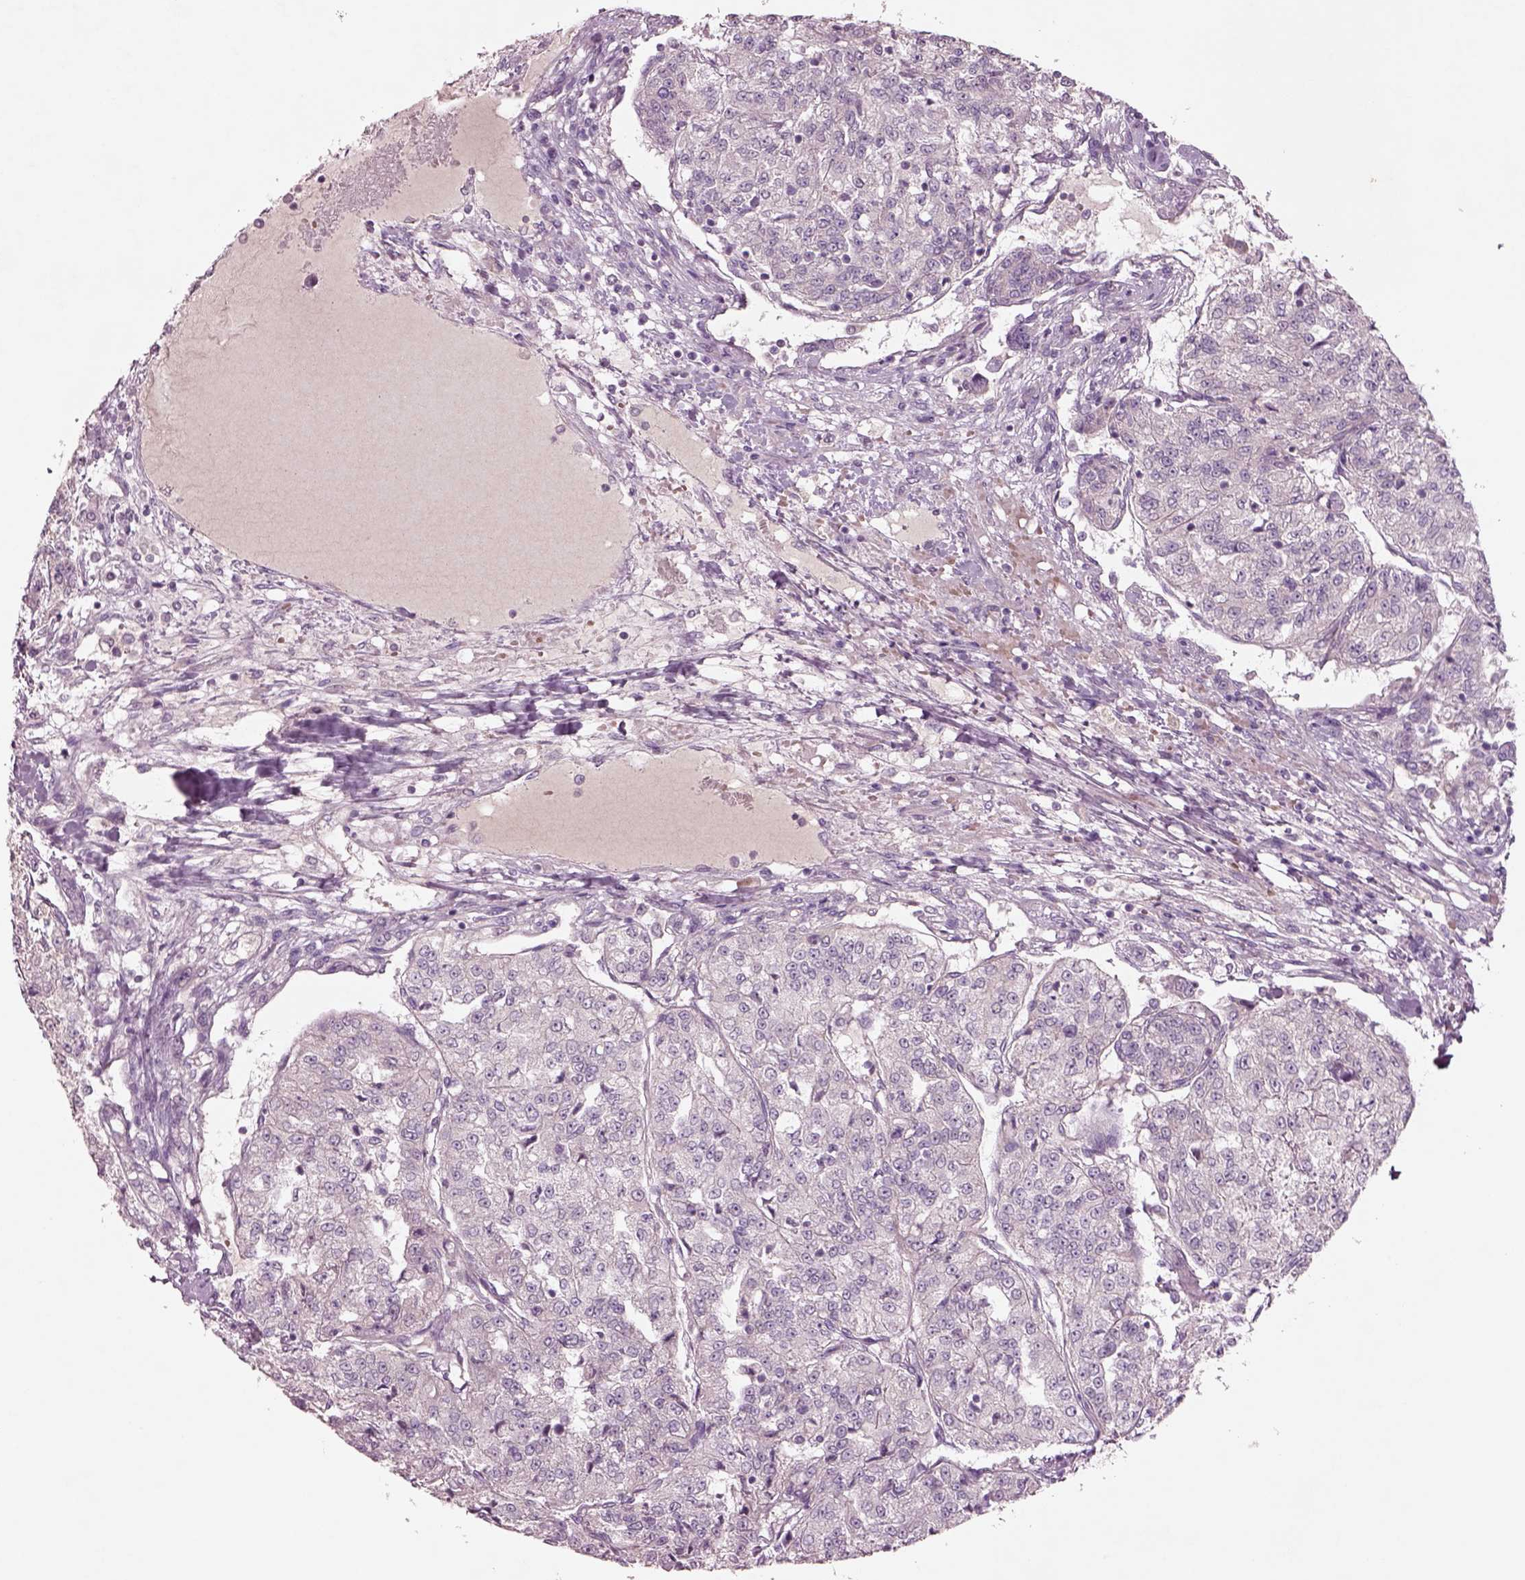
{"staining": {"intensity": "negative", "quantity": "none", "location": "none"}, "tissue": "renal cancer", "cell_type": "Tumor cells", "image_type": "cancer", "snomed": [{"axis": "morphology", "description": "Adenocarcinoma, NOS"}, {"axis": "topography", "description": "Kidney"}], "caption": "This is an immunohistochemistry (IHC) photomicrograph of human renal cancer. There is no staining in tumor cells.", "gene": "DUOXA2", "patient": {"sex": "female", "age": 63}}